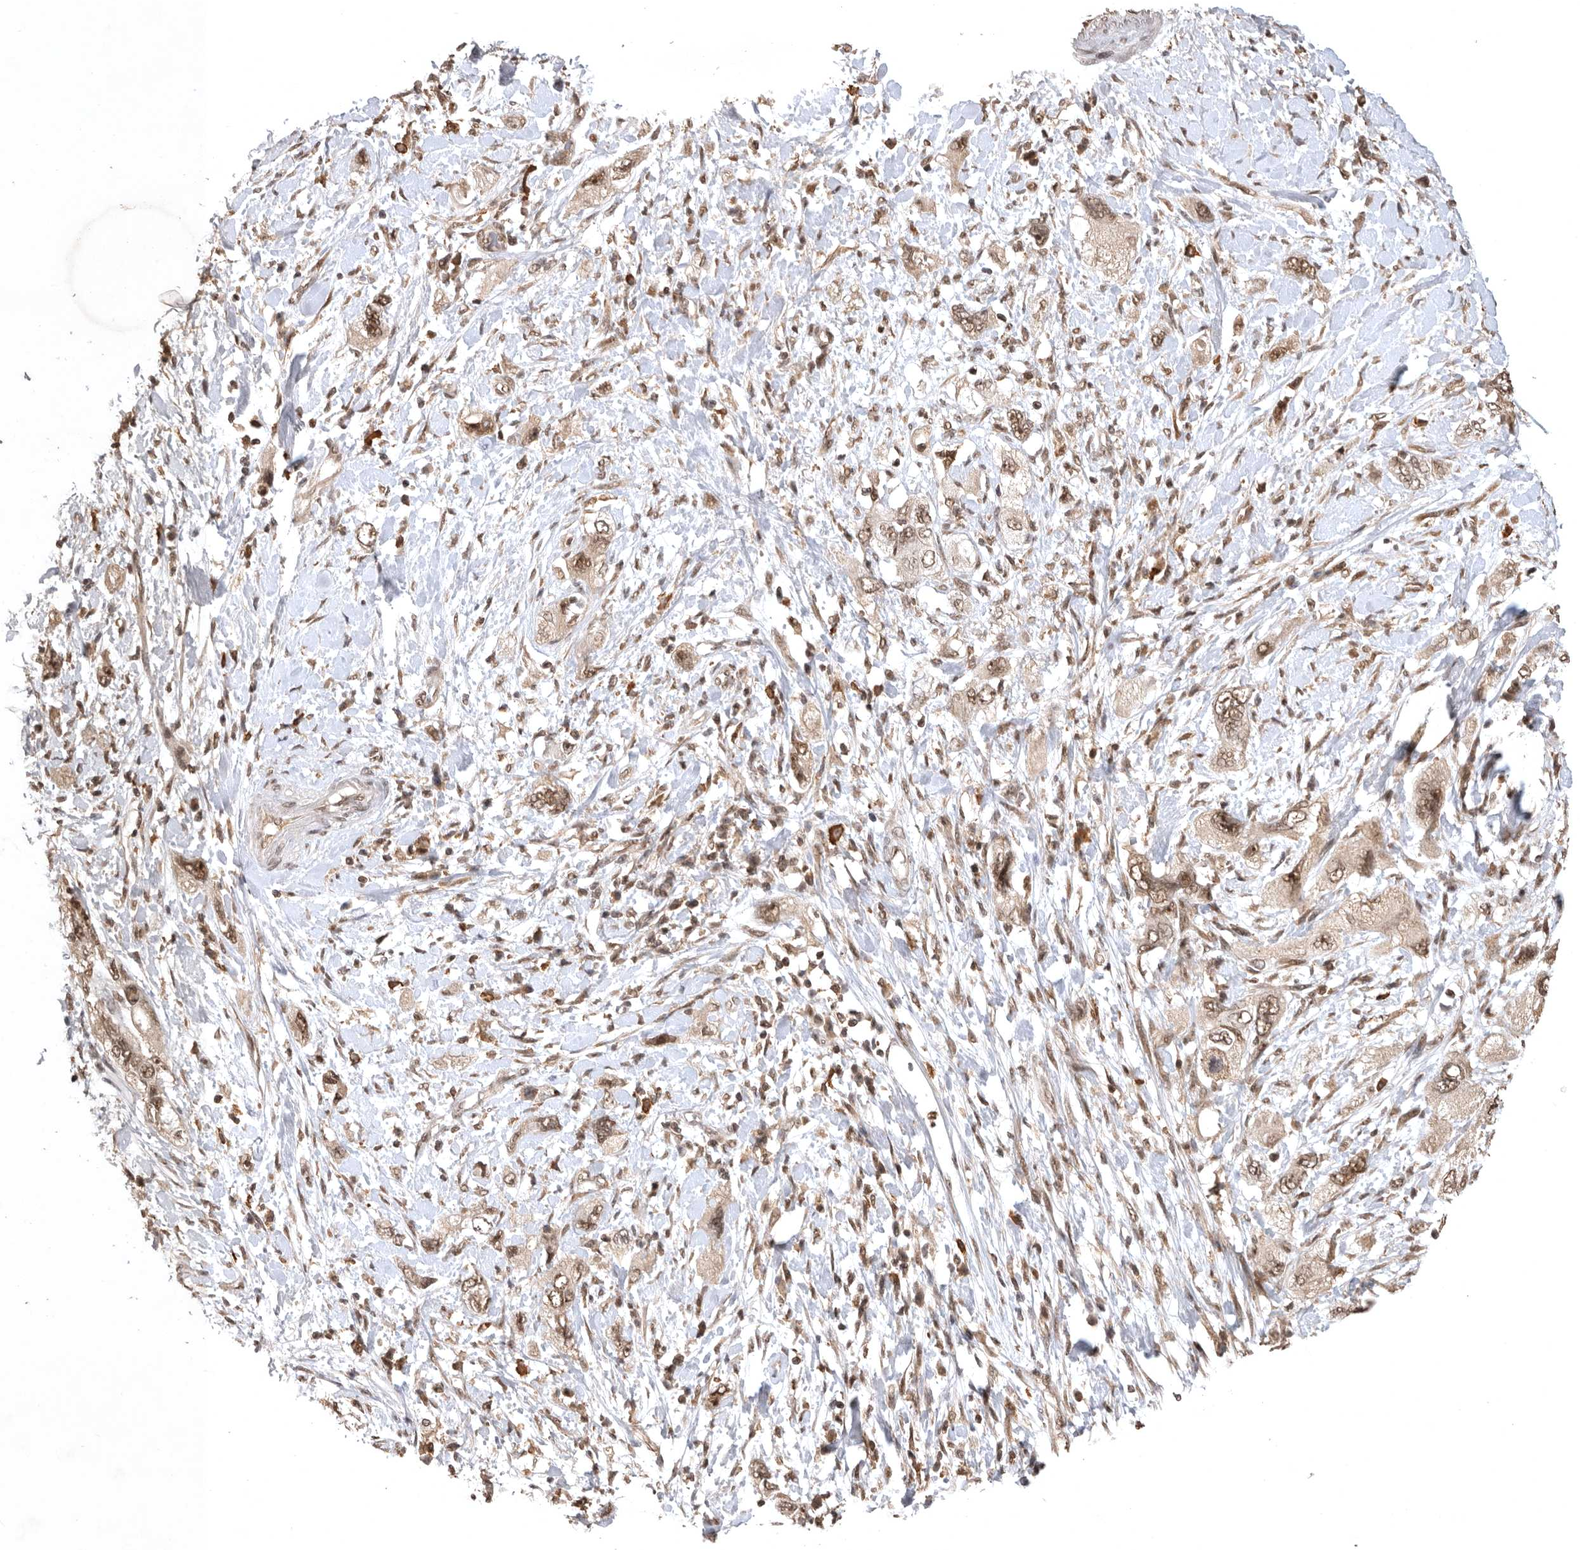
{"staining": {"intensity": "moderate", "quantity": ">75%", "location": "nuclear"}, "tissue": "pancreatic cancer", "cell_type": "Tumor cells", "image_type": "cancer", "snomed": [{"axis": "morphology", "description": "Adenocarcinoma, NOS"}, {"axis": "topography", "description": "Pancreas"}], "caption": "Pancreatic cancer tissue reveals moderate nuclear expression in about >75% of tumor cells", "gene": "CBLL1", "patient": {"sex": "female", "age": 73}}